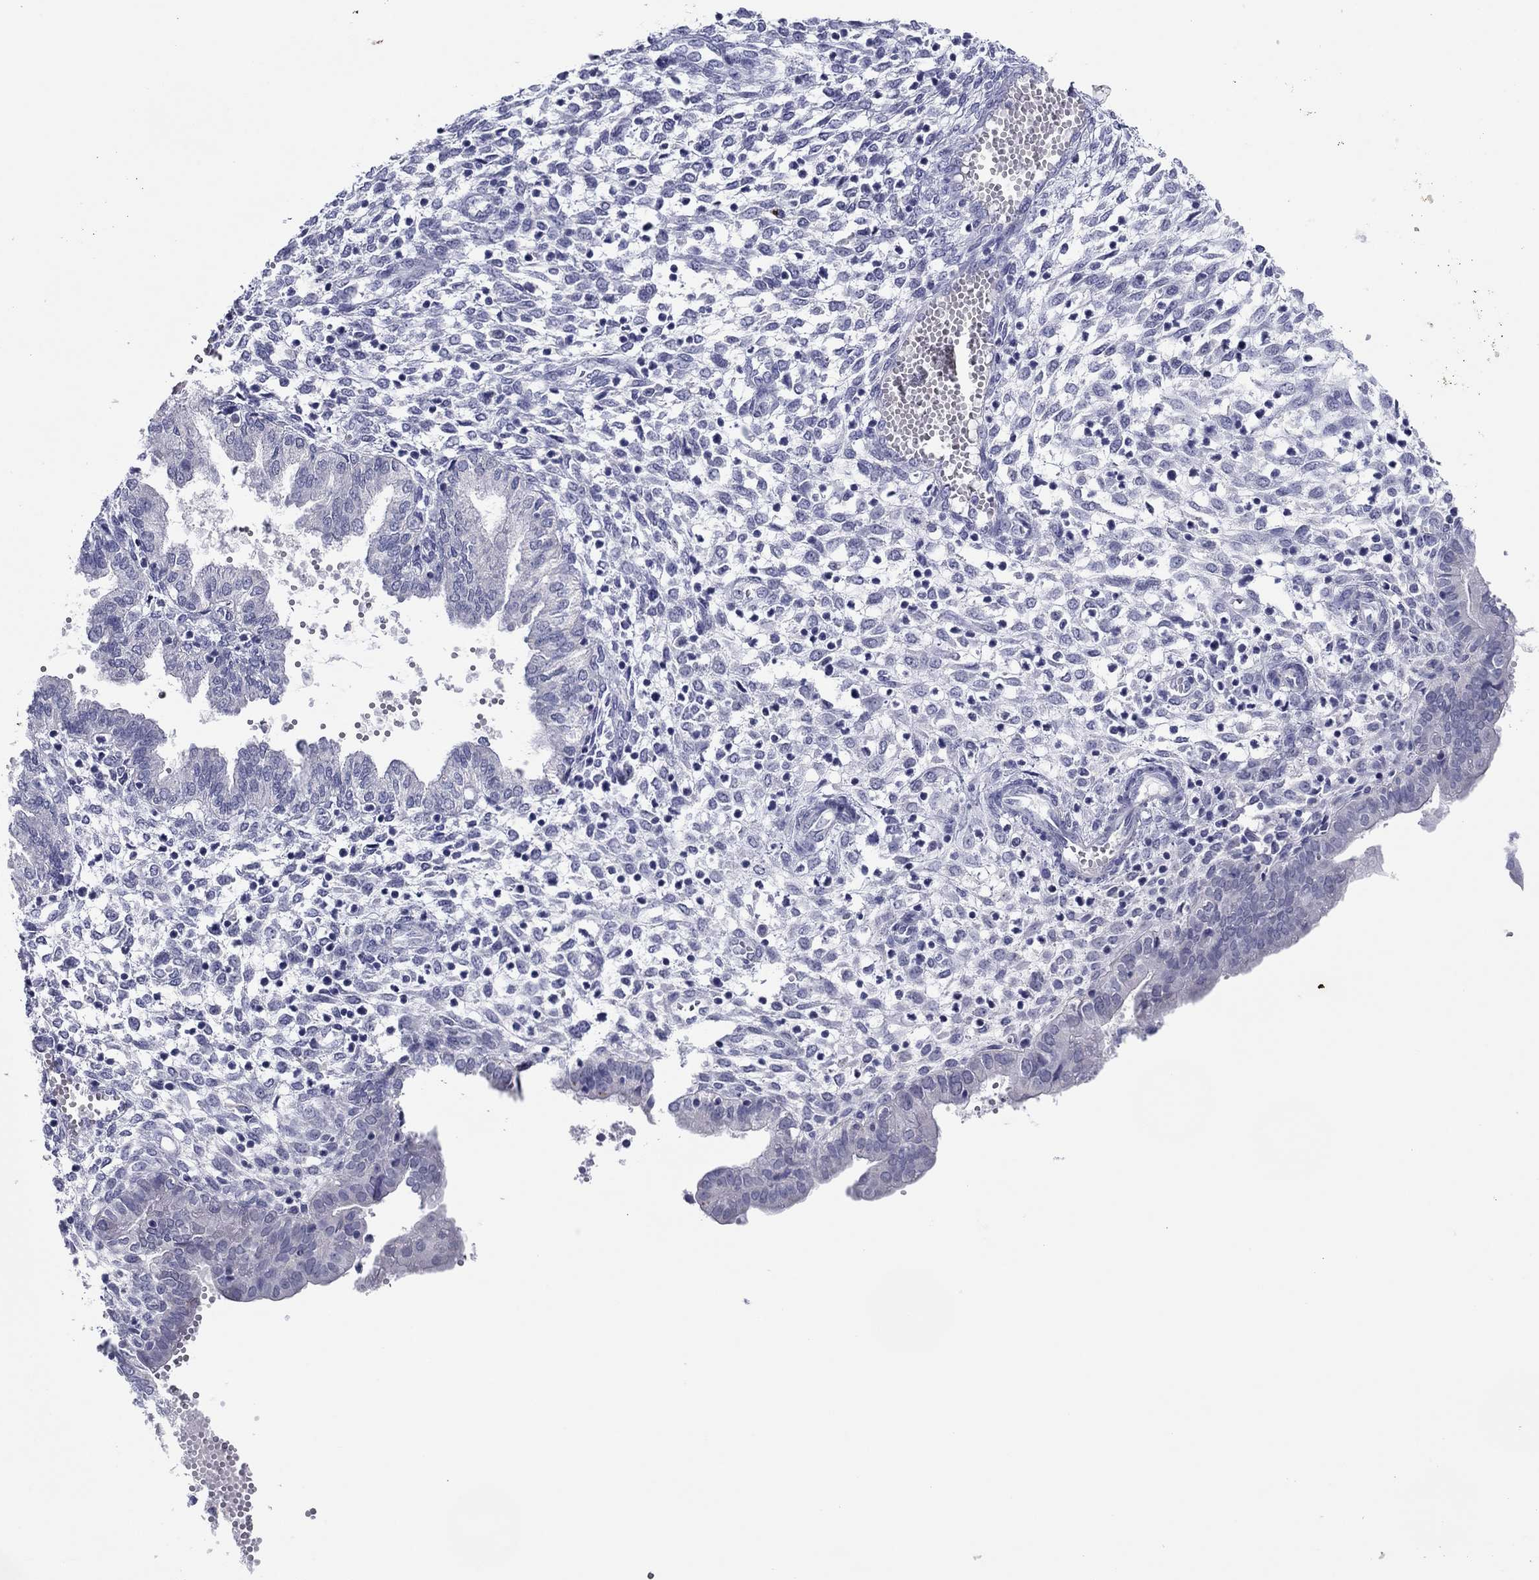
{"staining": {"intensity": "negative", "quantity": "none", "location": "none"}, "tissue": "endometrium", "cell_type": "Cells in endometrial stroma", "image_type": "normal", "snomed": [{"axis": "morphology", "description": "Normal tissue, NOS"}, {"axis": "topography", "description": "Endometrium"}], "caption": "A high-resolution image shows immunohistochemistry (IHC) staining of benign endometrium, which reveals no significant positivity in cells in endometrial stroma.", "gene": "TCFL5", "patient": {"sex": "female", "age": 43}}